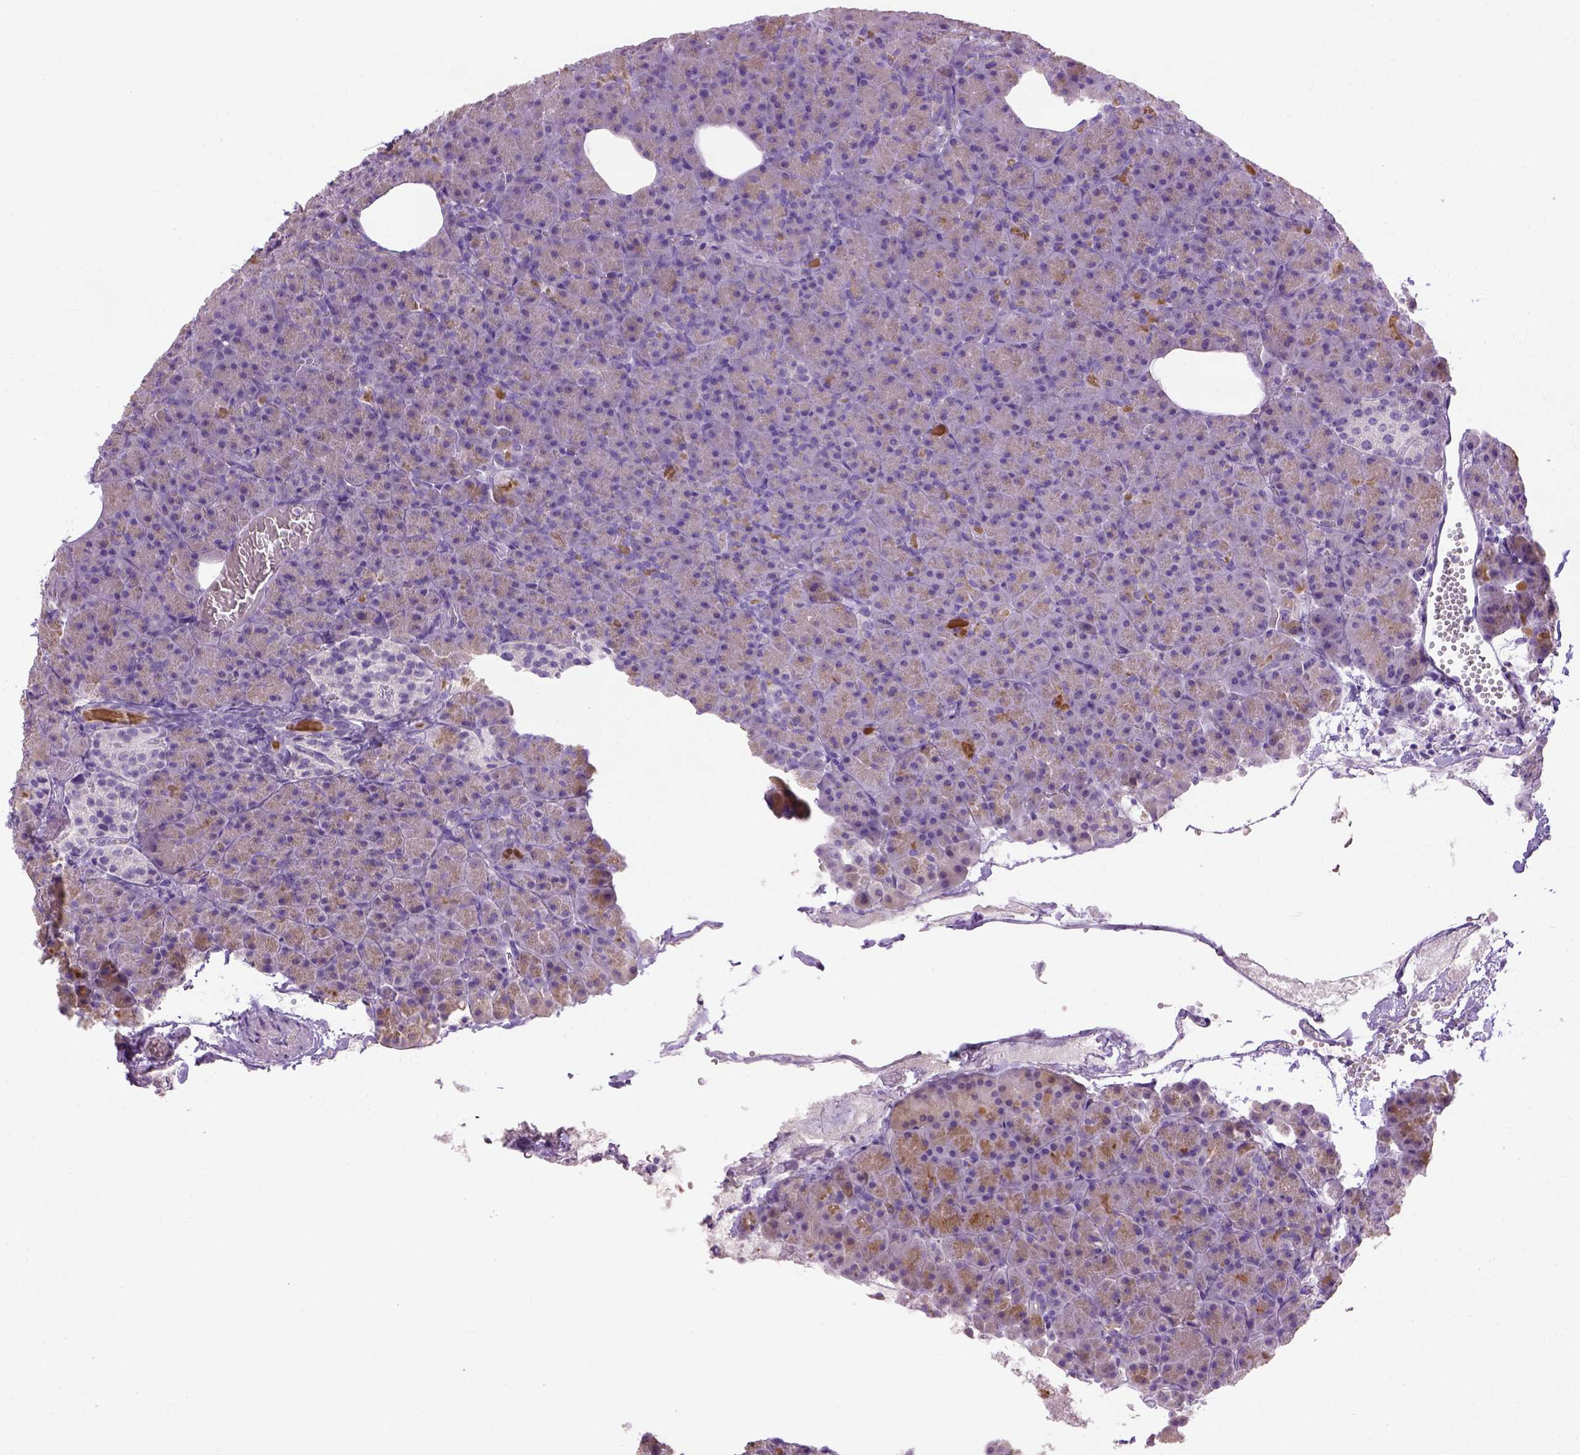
{"staining": {"intensity": "weak", "quantity": "25%-75%", "location": "cytoplasmic/membranous"}, "tissue": "pancreas", "cell_type": "Exocrine glandular cells", "image_type": "normal", "snomed": [{"axis": "morphology", "description": "Normal tissue, NOS"}, {"axis": "topography", "description": "Pancreas"}], "caption": "A high-resolution image shows immunohistochemistry staining of benign pancreas, which demonstrates weak cytoplasmic/membranous staining in approximately 25%-75% of exocrine glandular cells. (DAB (3,3'-diaminobenzidine) IHC with brightfield microscopy, high magnification).", "gene": "CYP24A1", "patient": {"sex": "female", "age": 74}}